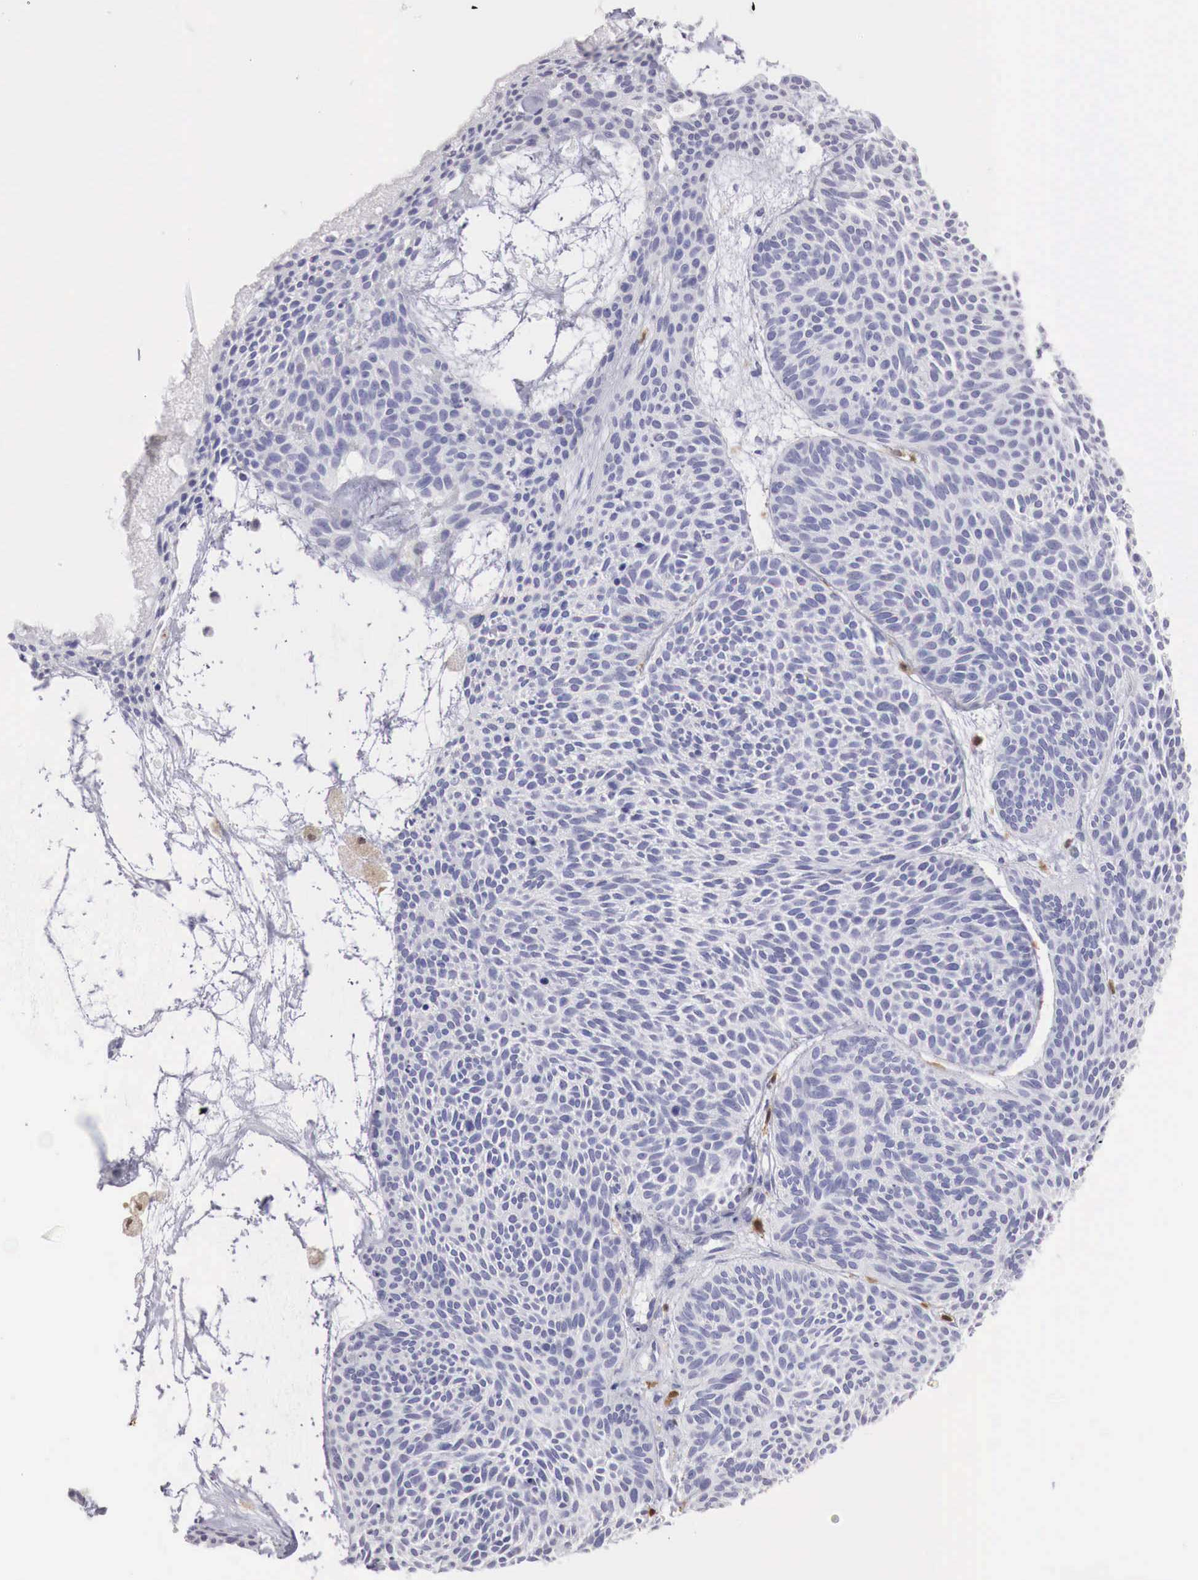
{"staining": {"intensity": "negative", "quantity": "none", "location": "none"}, "tissue": "skin cancer", "cell_type": "Tumor cells", "image_type": "cancer", "snomed": [{"axis": "morphology", "description": "Basal cell carcinoma"}, {"axis": "topography", "description": "Skin"}], "caption": "DAB immunohistochemical staining of human skin cancer (basal cell carcinoma) displays no significant expression in tumor cells. Nuclei are stained in blue.", "gene": "RENBP", "patient": {"sex": "male", "age": 84}}